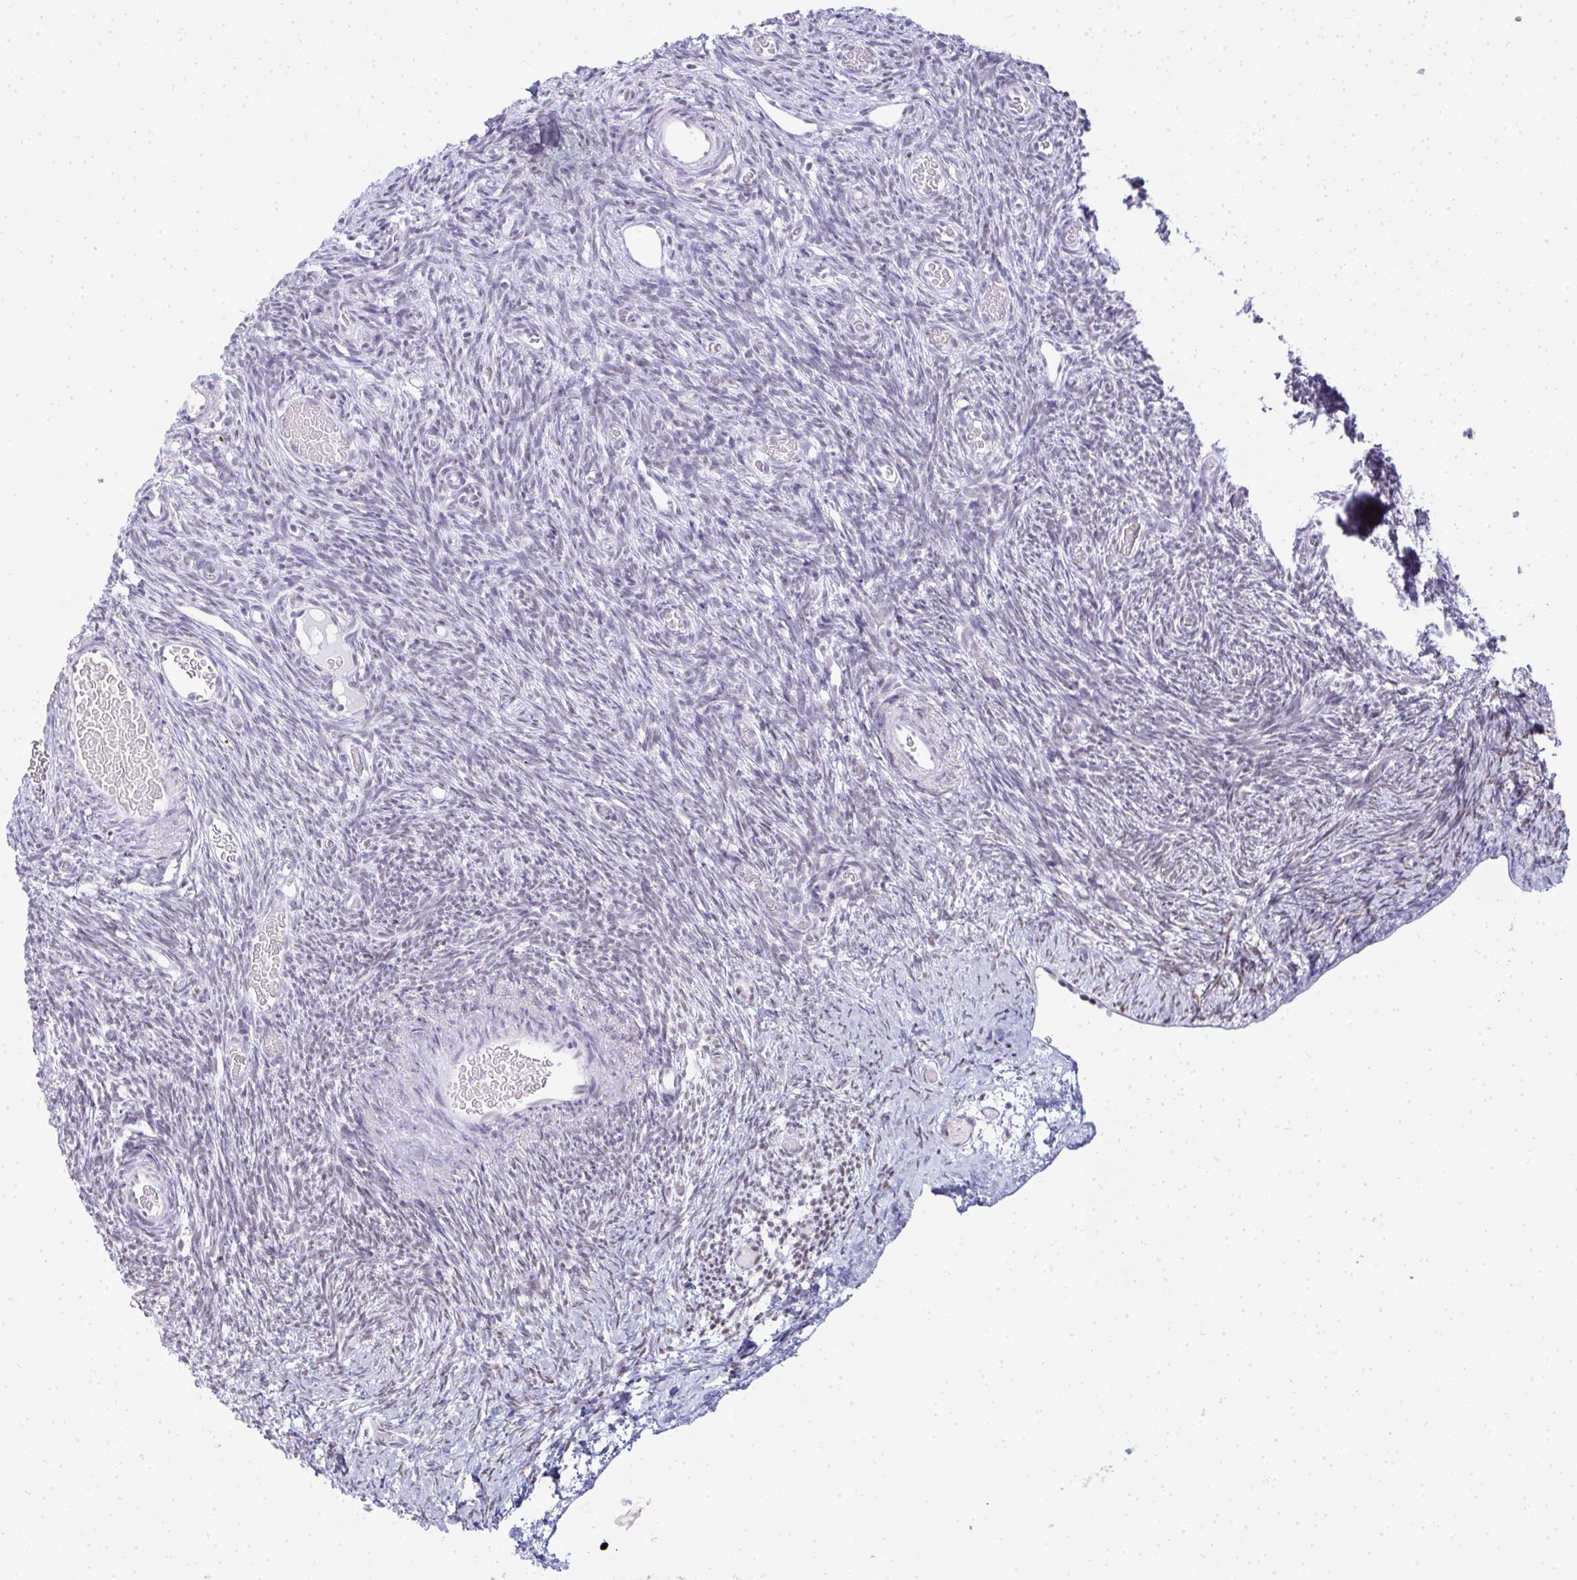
{"staining": {"intensity": "negative", "quantity": "none", "location": "none"}, "tissue": "ovary", "cell_type": "Ovarian stroma cells", "image_type": "normal", "snomed": [{"axis": "morphology", "description": "Normal tissue, NOS"}, {"axis": "topography", "description": "Ovary"}], "caption": "IHC of normal ovary demonstrates no positivity in ovarian stroma cells. (DAB IHC, high magnification).", "gene": "PLA2G1B", "patient": {"sex": "female", "age": 39}}